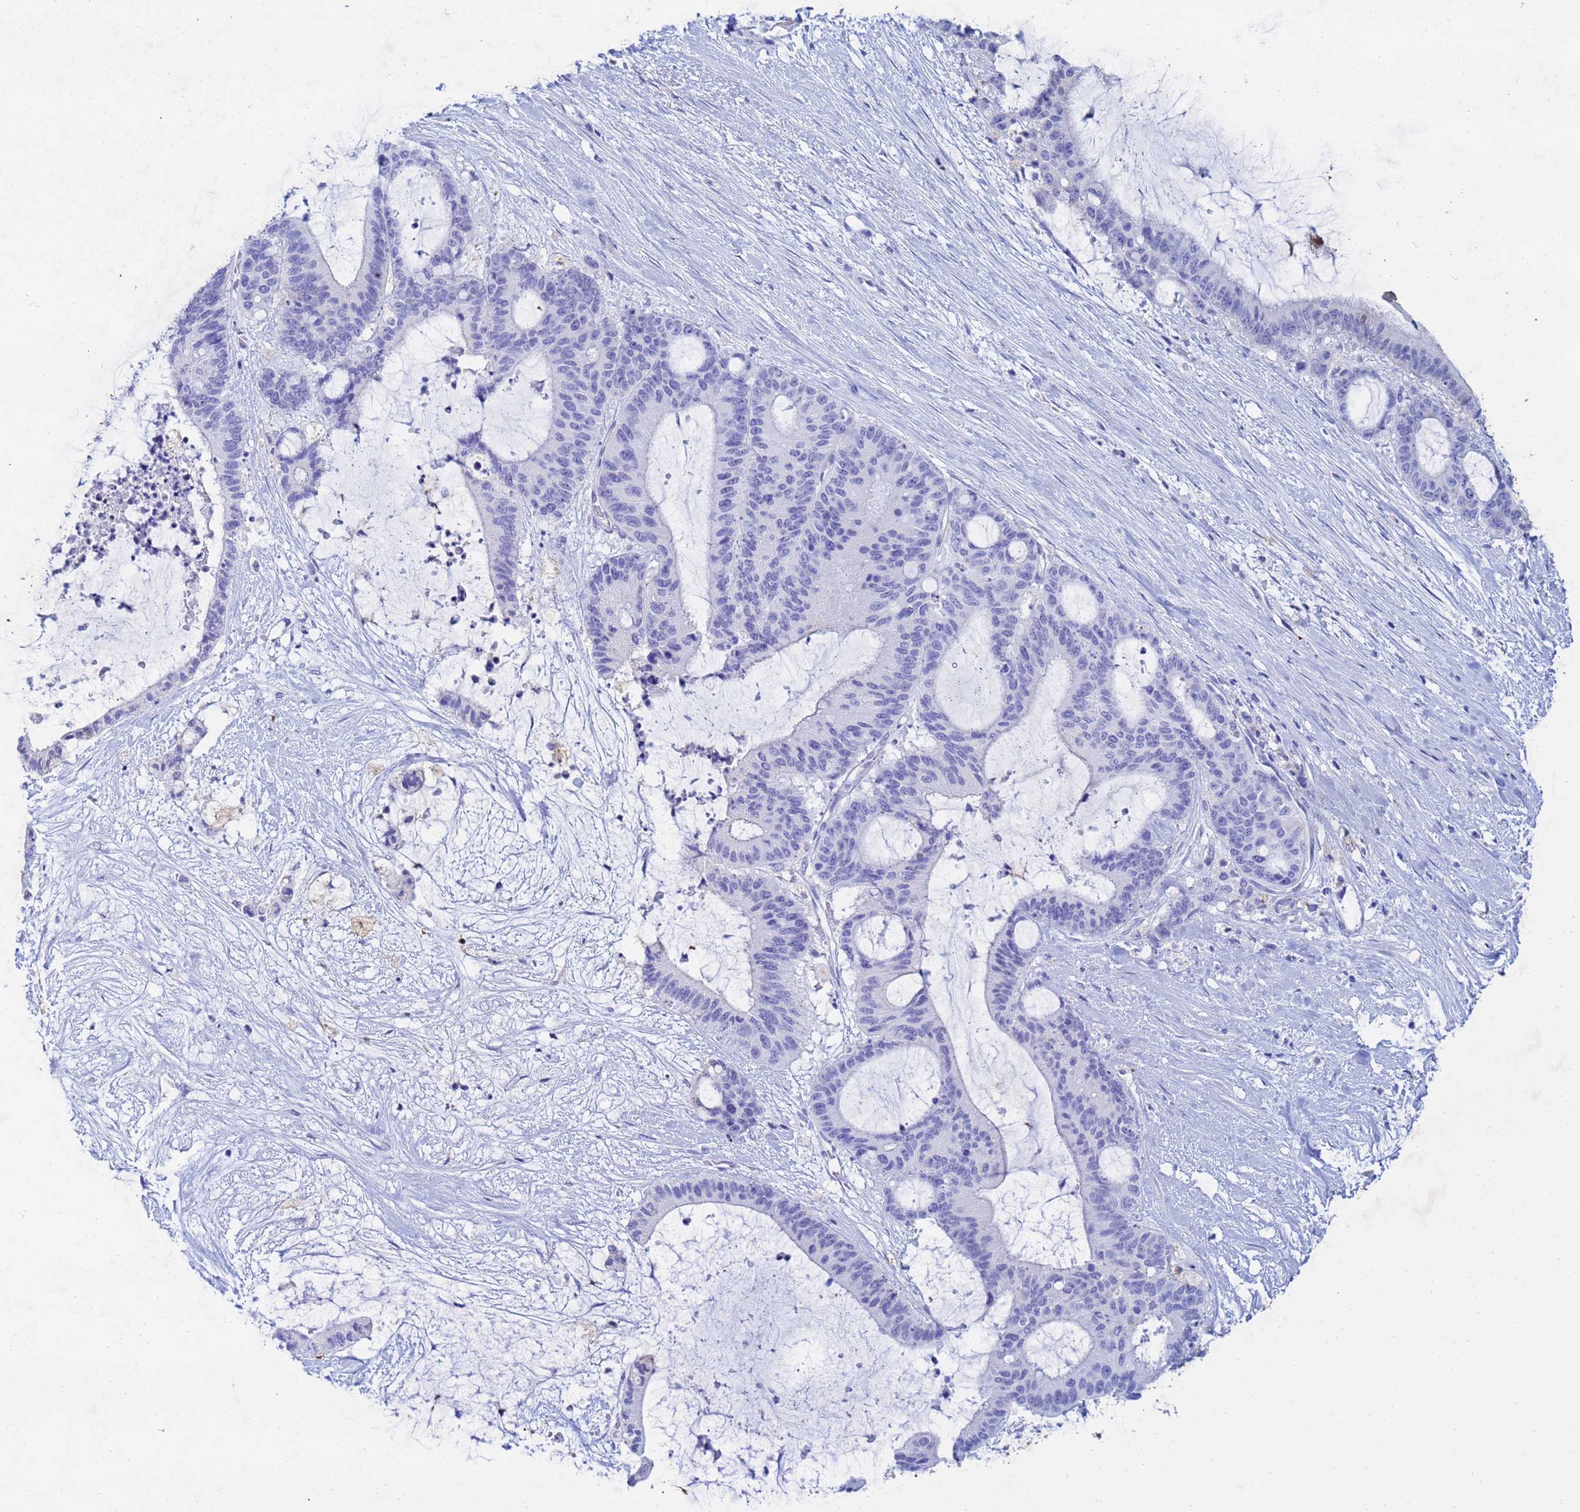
{"staining": {"intensity": "negative", "quantity": "none", "location": "none"}, "tissue": "liver cancer", "cell_type": "Tumor cells", "image_type": "cancer", "snomed": [{"axis": "morphology", "description": "Normal tissue, NOS"}, {"axis": "morphology", "description": "Cholangiocarcinoma"}, {"axis": "topography", "description": "Liver"}, {"axis": "topography", "description": "Peripheral nerve tissue"}], "caption": "Tumor cells are negative for protein expression in human liver cancer (cholangiocarcinoma).", "gene": "CSTB", "patient": {"sex": "female", "age": 73}}